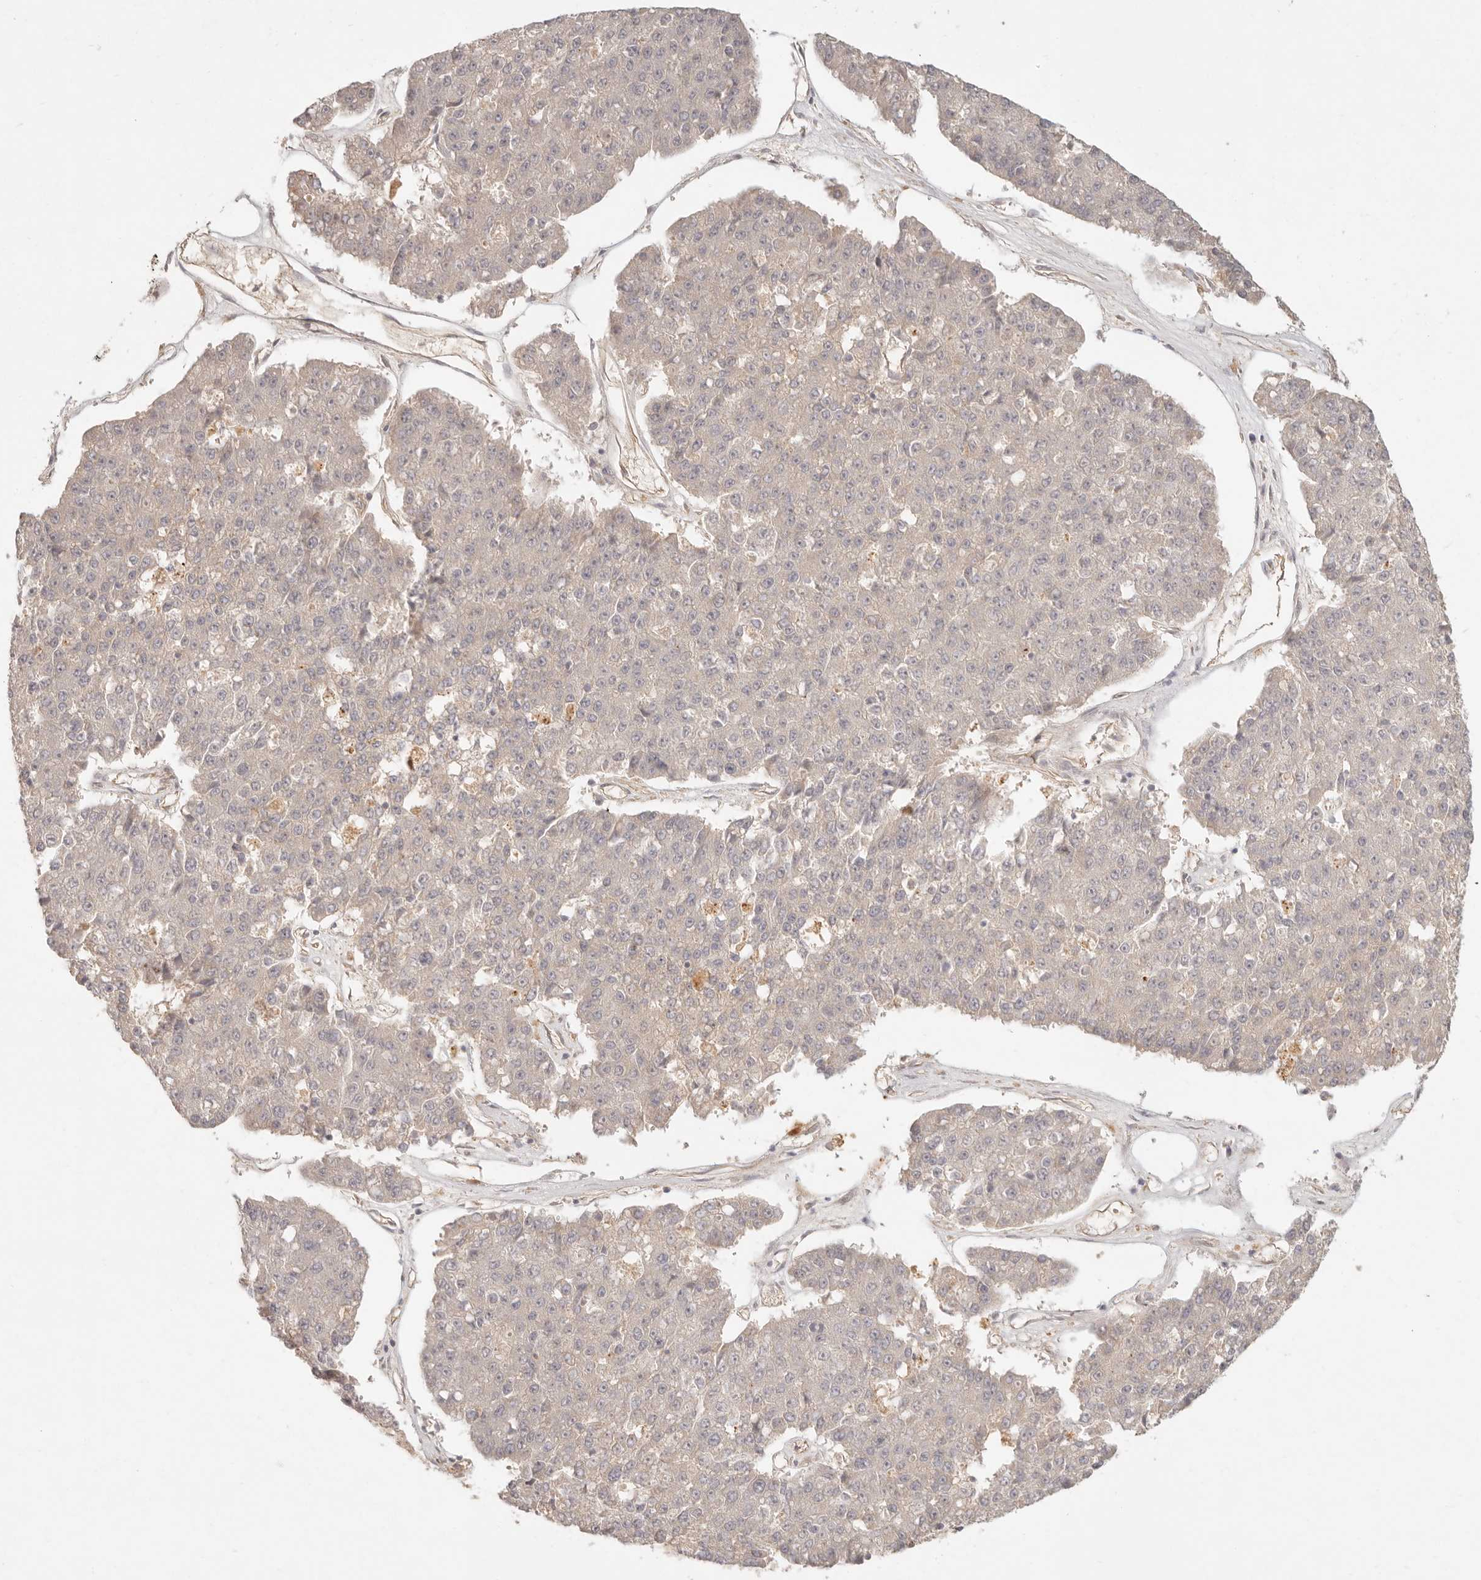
{"staining": {"intensity": "negative", "quantity": "none", "location": "none"}, "tissue": "pancreatic cancer", "cell_type": "Tumor cells", "image_type": "cancer", "snomed": [{"axis": "morphology", "description": "Adenocarcinoma, NOS"}, {"axis": "topography", "description": "Pancreas"}], "caption": "Photomicrograph shows no protein staining in tumor cells of pancreatic cancer tissue.", "gene": "PPP1R3B", "patient": {"sex": "male", "age": 50}}